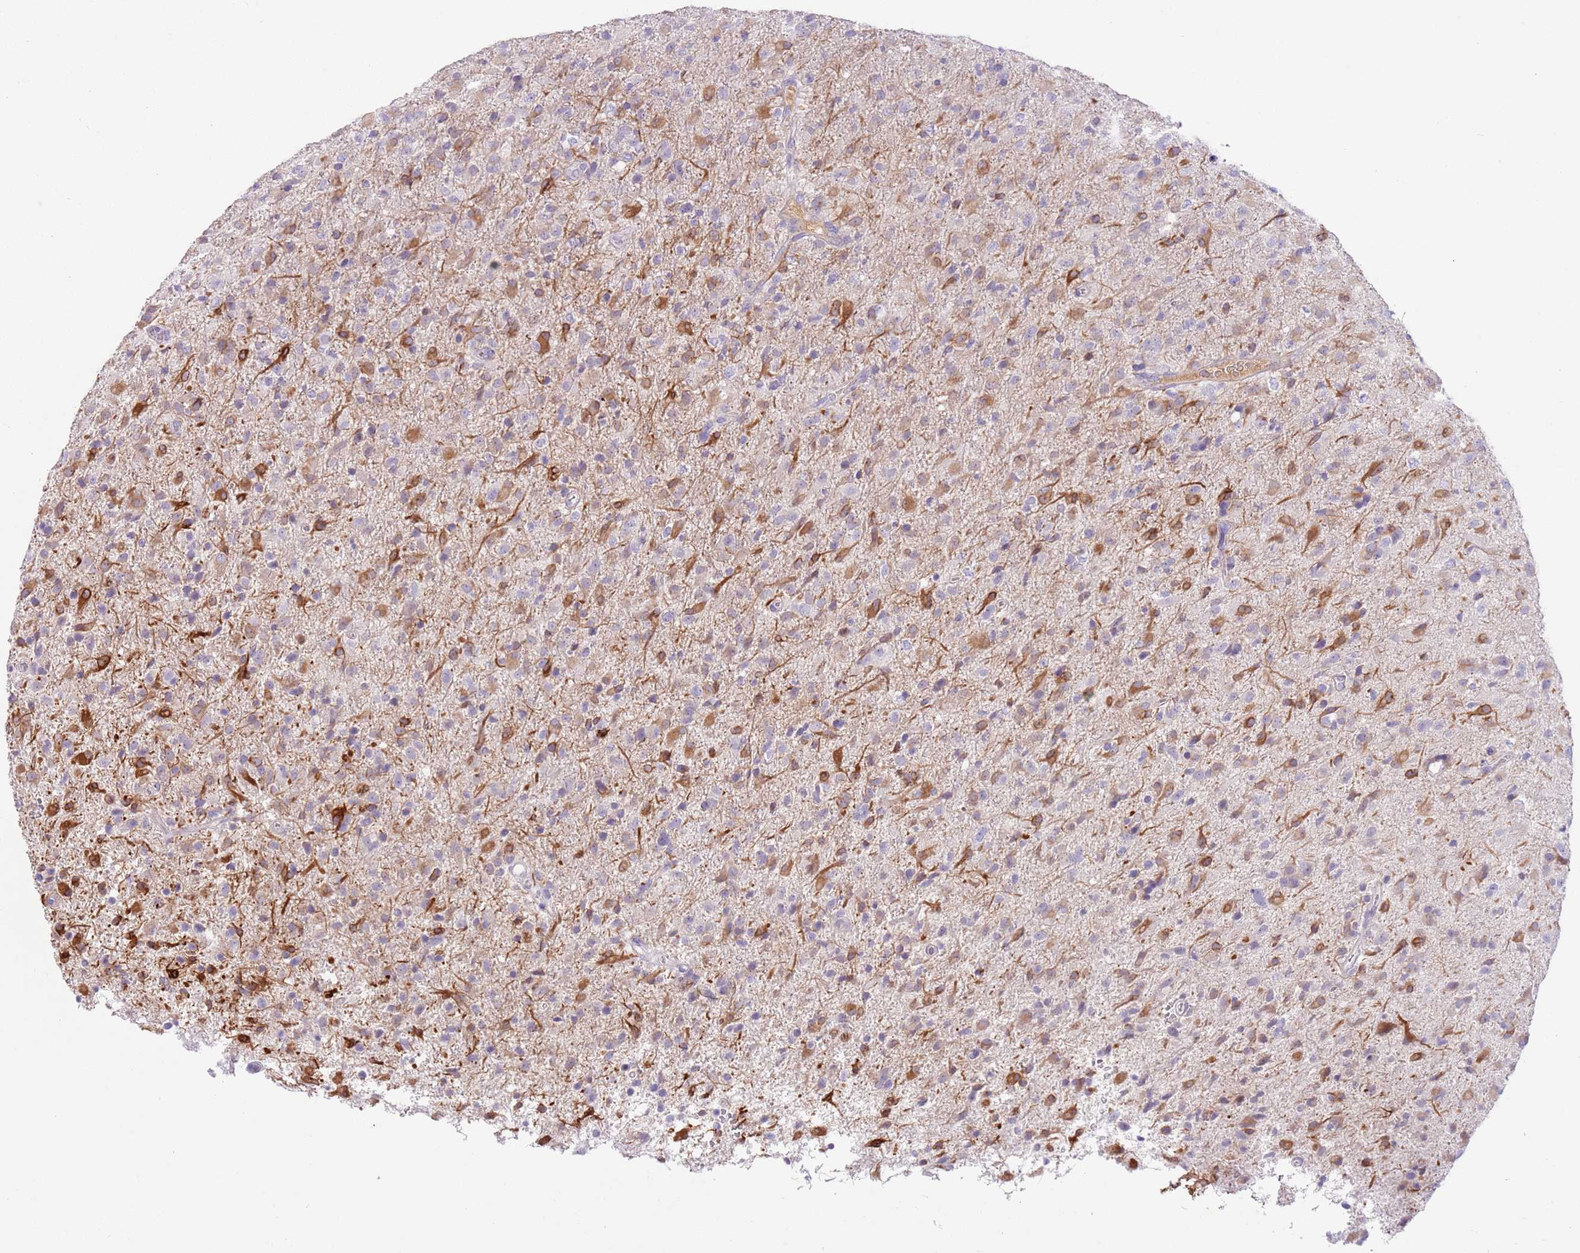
{"staining": {"intensity": "strong", "quantity": "<25%", "location": "cytoplasmic/membranous"}, "tissue": "glioma", "cell_type": "Tumor cells", "image_type": "cancer", "snomed": [{"axis": "morphology", "description": "Glioma, malignant, Low grade"}, {"axis": "topography", "description": "Brain"}], "caption": "Immunohistochemistry image of neoplastic tissue: human malignant glioma (low-grade) stained using immunohistochemistry (IHC) demonstrates medium levels of strong protein expression localized specifically in the cytoplasmic/membranous of tumor cells, appearing as a cytoplasmic/membranous brown color.", "gene": "IGFL4", "patient": {"sex": "male", "age": 65}}